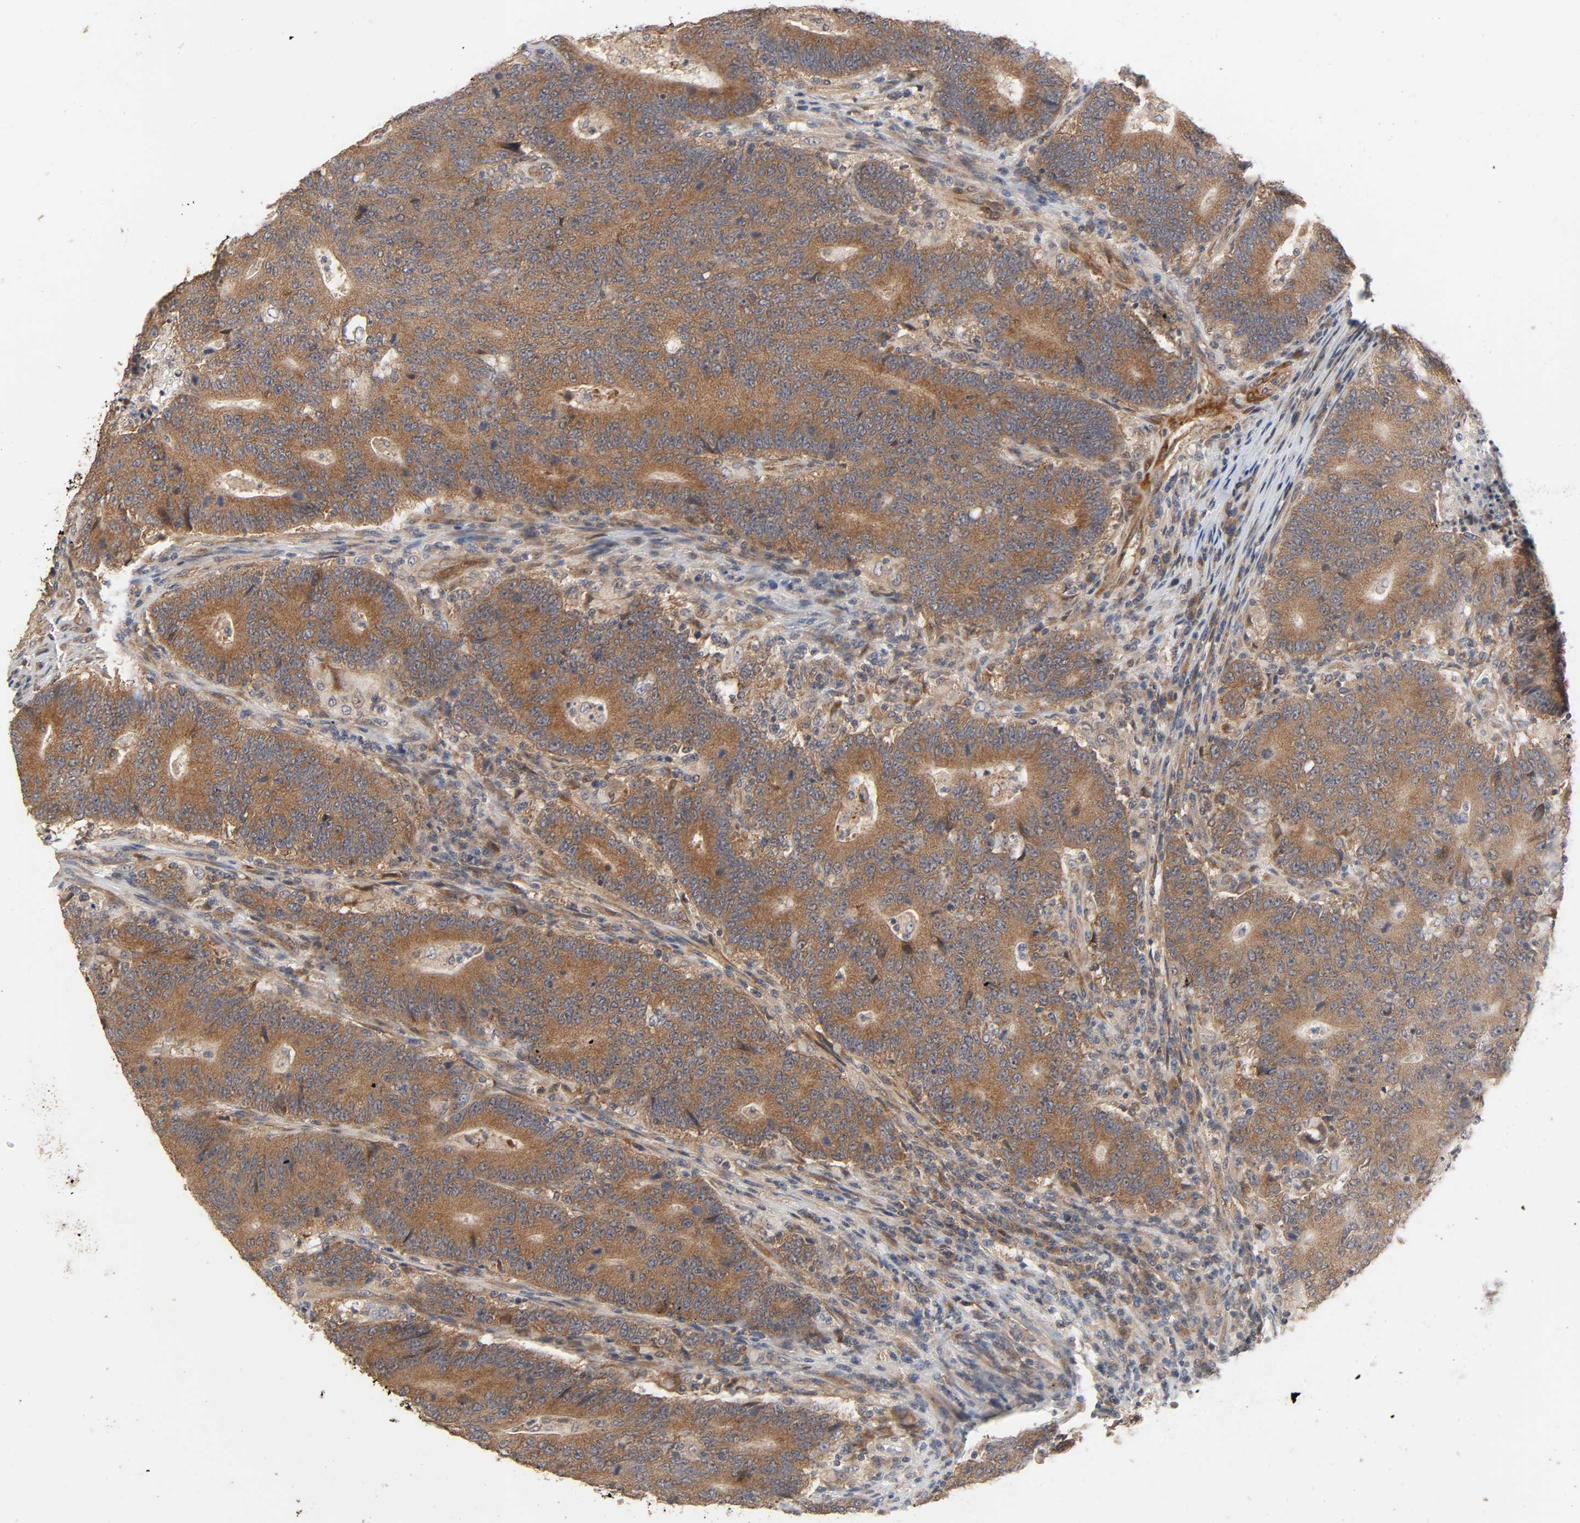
{"staining": {"intensity": "moderate", "quantity": ">75%", "location": "cytoplasmic/membranous"}, "tissue": "colorectal cancer", "cell_type": "Tumor cells", "image_type": "cancer", "snomed": [{"axis": "morphology", "description": "Normal tissue, NOS"}, {"axis": "morphology", "description": "Adenocarcinoma, NOS"}, {"axis": "topography", "description": "Colon"}], "caption": "Adenocarcinoma (colorectal) stained with immunohistochemistry (IHC) demonstrates moderate cytoplasmic/membranous staining in approximately >75% of tumor cells.", "gene": "NEMF", "patient": {"sex": "female", "age": 75}}